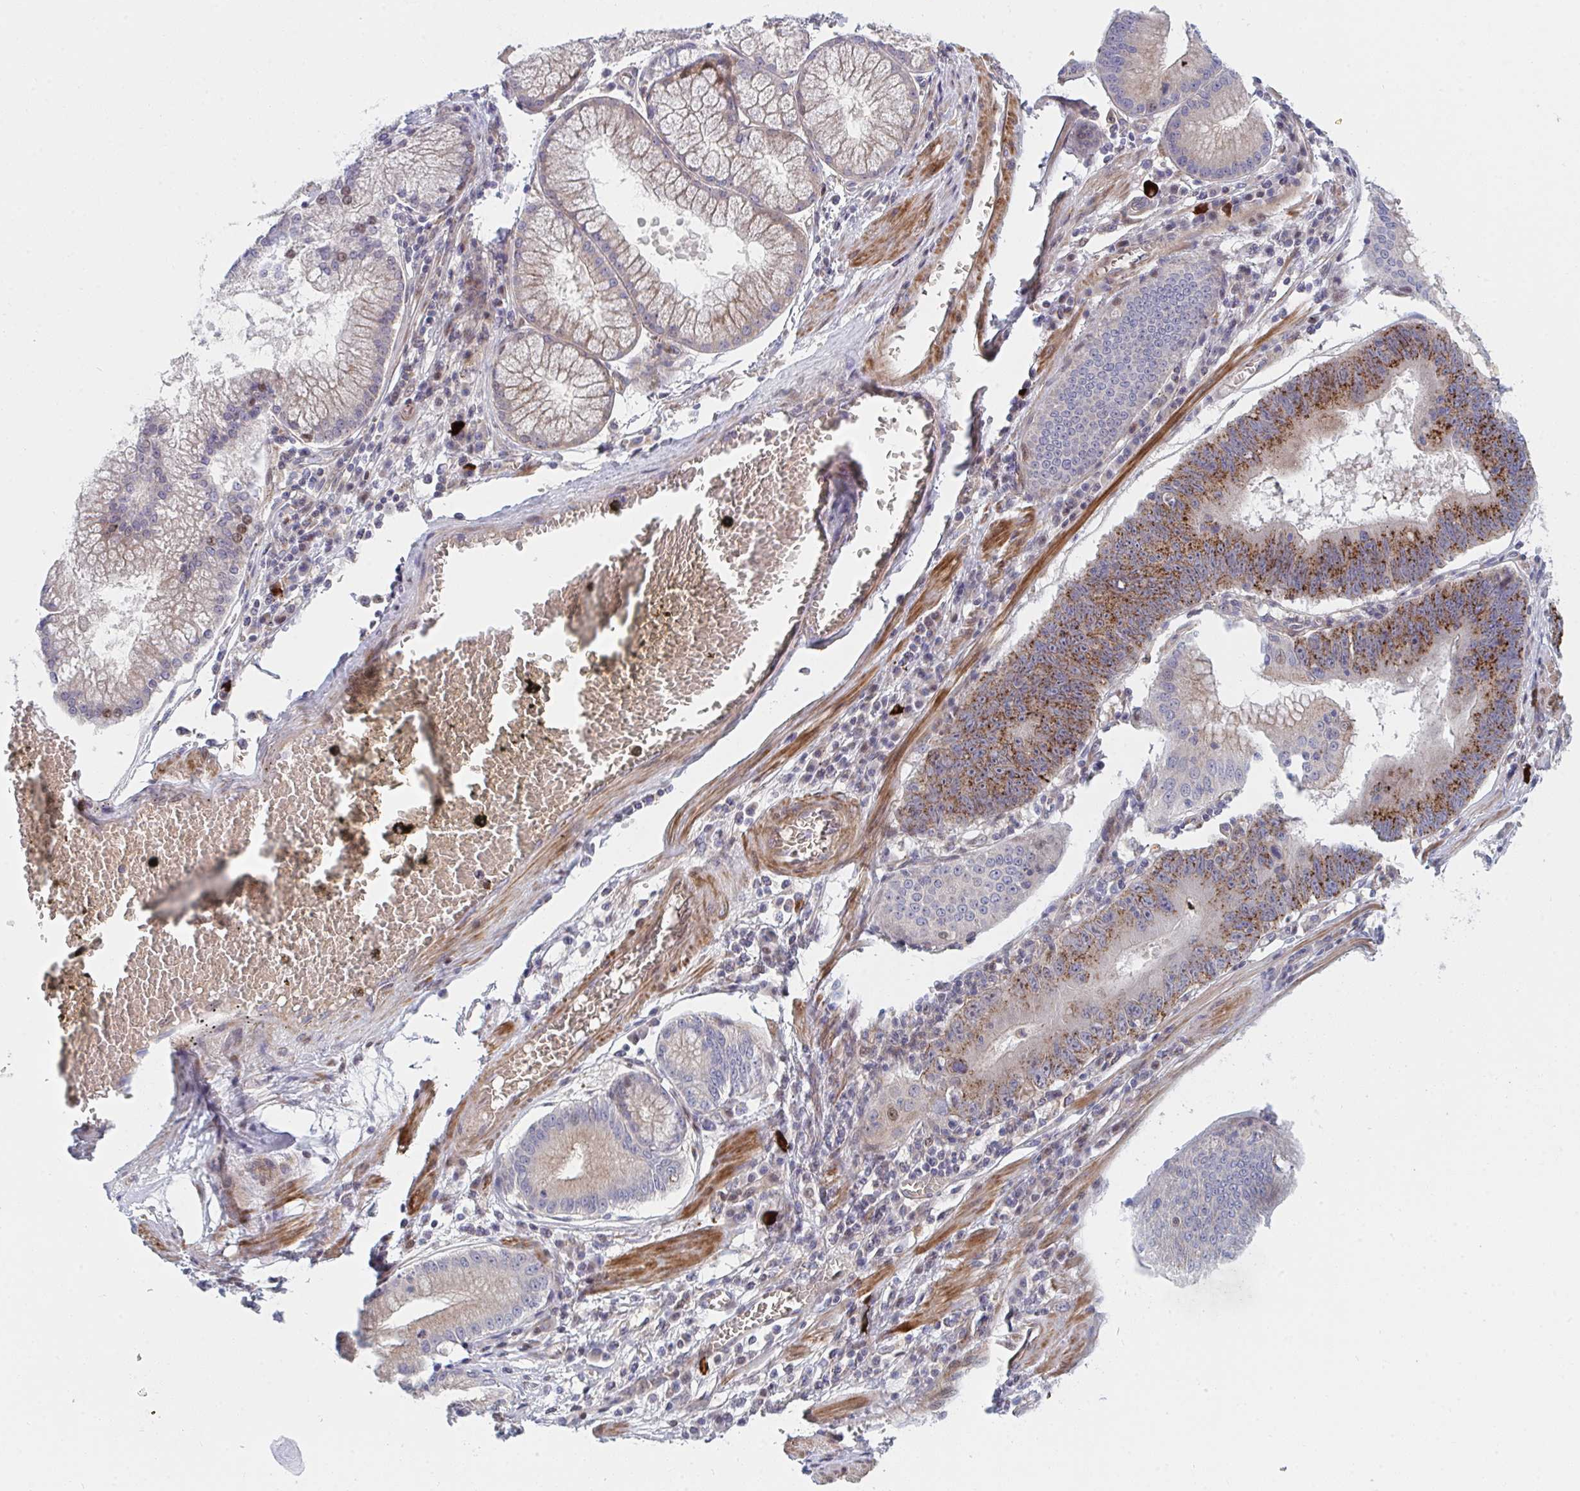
{"staining": {"intensity": "moderate", "quantity": ">75%", "location": "cytoplasmic/membranous"}, "tissue": "stomach cancer", "cell_type": "Tumor cells", "image_type": "cancer", "snomed": [{"axis": "morphology", "description": "Adenocarcinoma, NOS"}, {"axis": "topography", "description": "Stomach"}], "caption": "Immunohistochemistry of stomach cancer demonstrates medium levels of moderate cytoplasmic/membranous expression in approximately >75% of tumor cells.", "gene": "TNFSF4", "patient": {"sex": "male", "age": 59}}